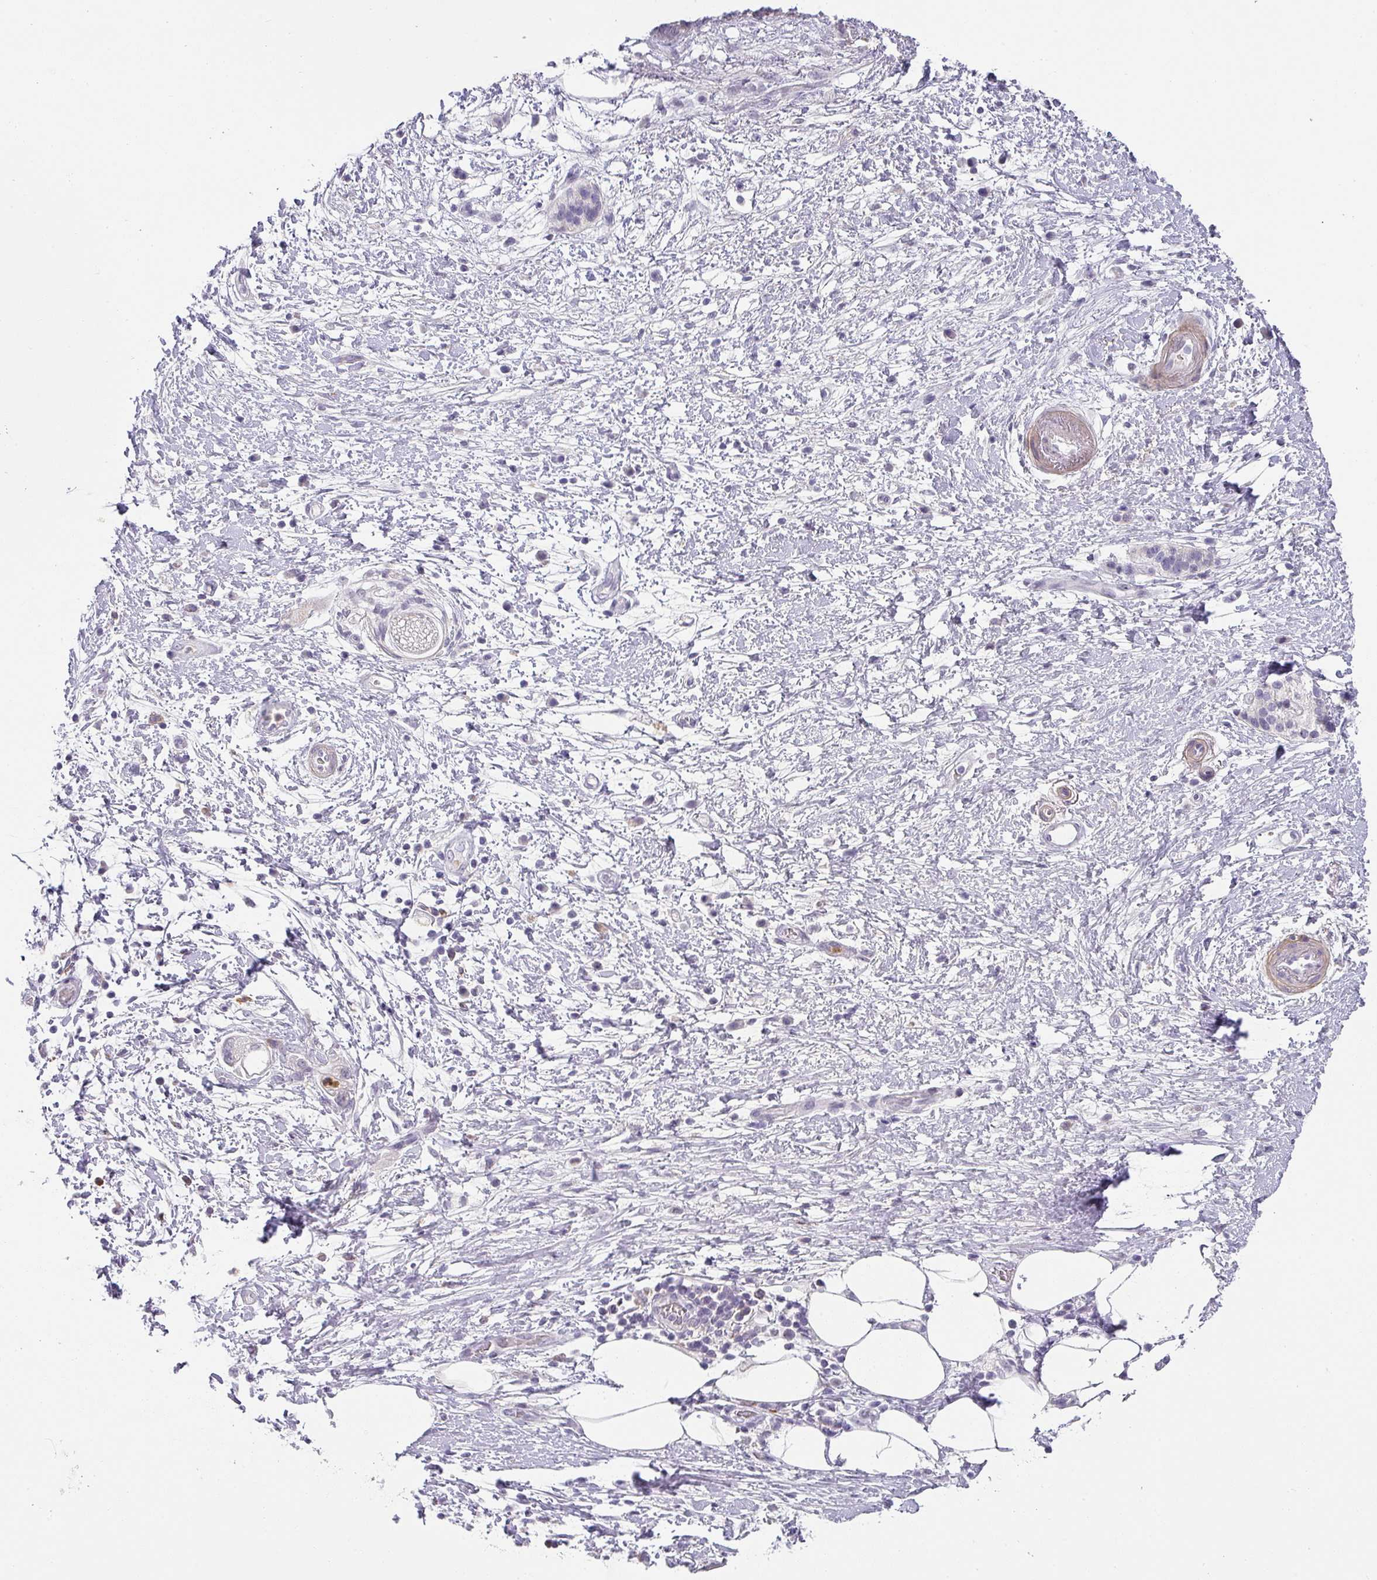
{"staining": {"intensity": "negative", "quantity": "none", "location": "none"}, "tissue": "pancreatic cancer", "cell_type": "Tumor cells", "image_type": "cancer", "snomed": [{"axis": "morphology", "description": "Adenocarcinoma, NOS"}, {"axis": "topography", "description": "Pancreas"}], "caption": "DAB (3,3'-diaminobenzidine) immunohistochemical staining of human pancreatic cancer shows no significant expression in tumor cells. (DAB IHC, high magnification).", "gene": "BTLA", "patient": {"sex": "female", "age": 73}}